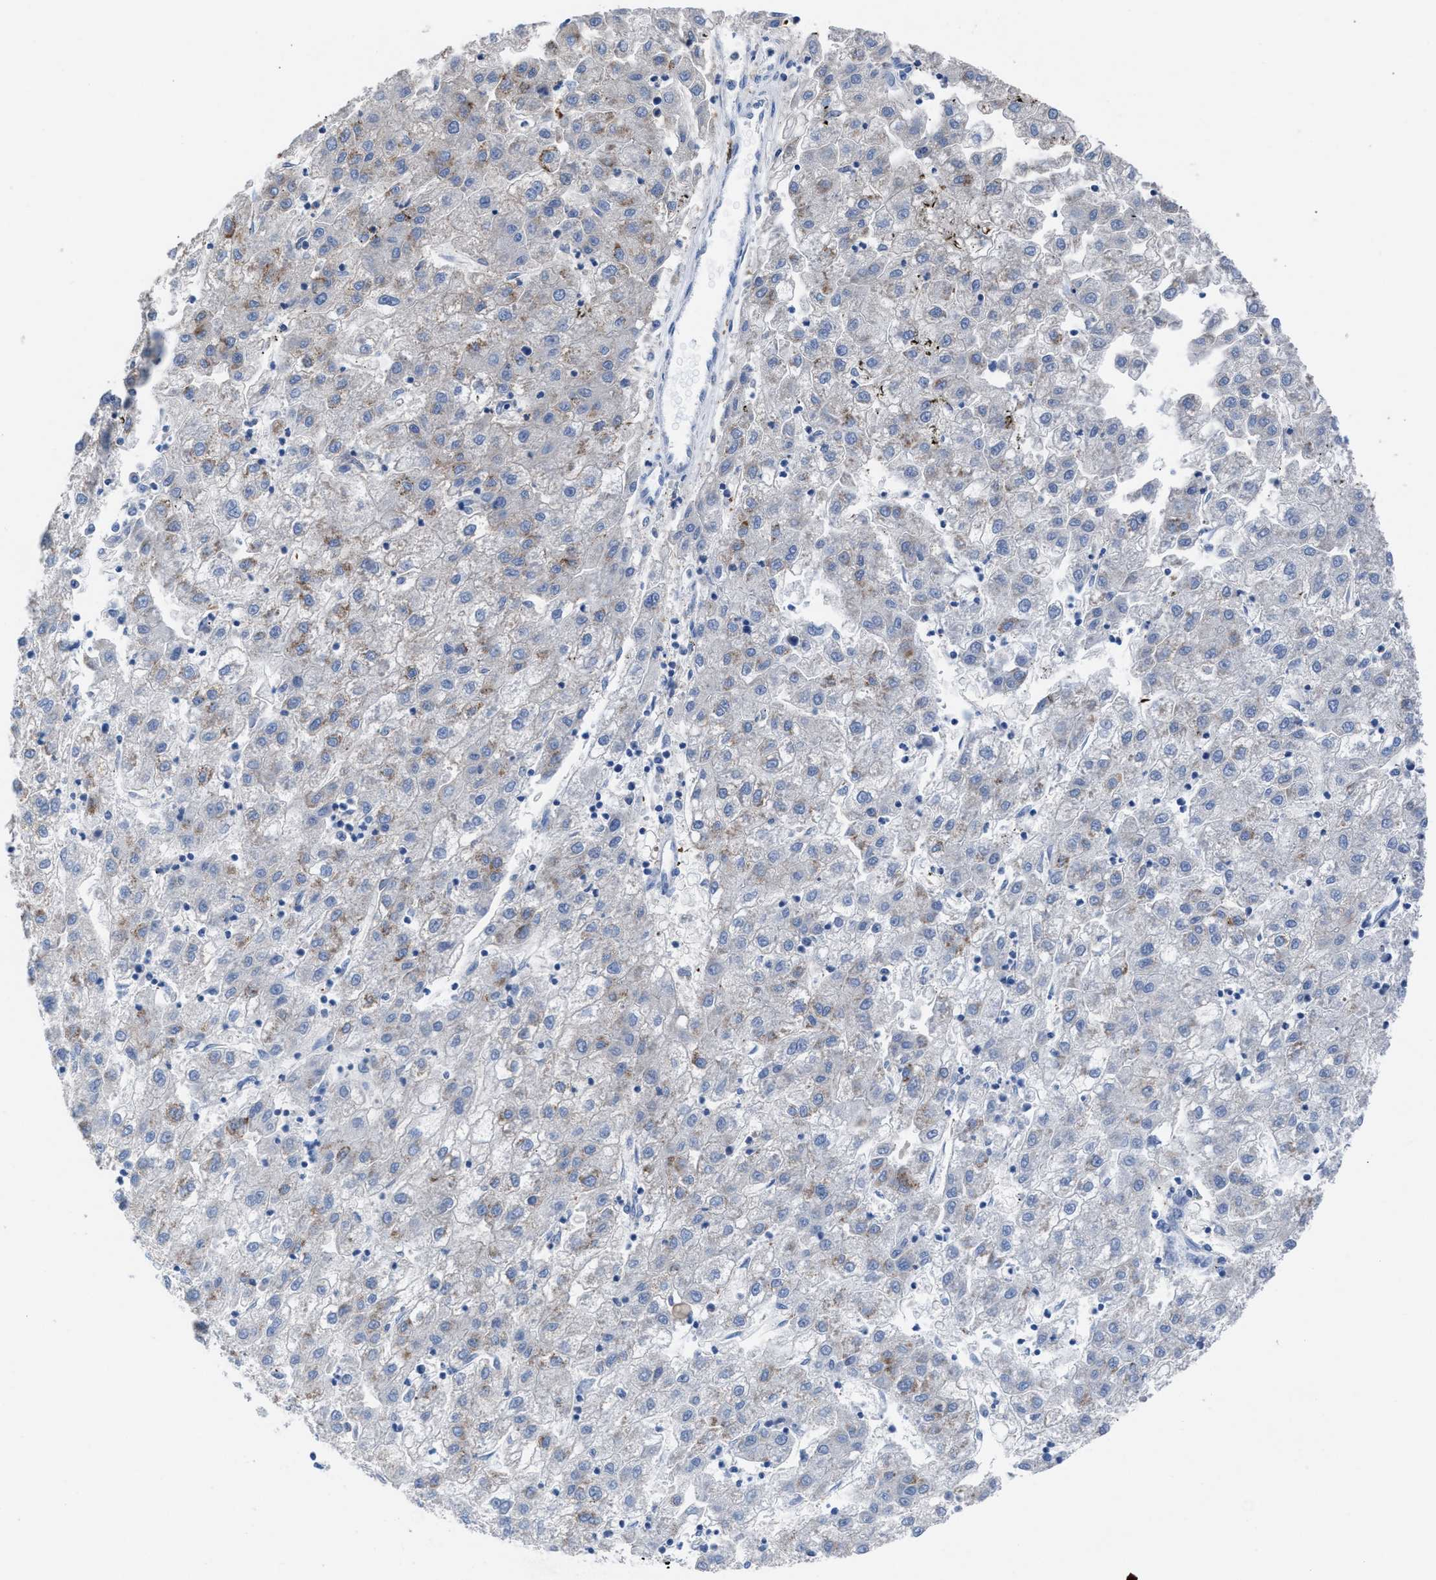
{"staining": {"intensity": "weak", "quantity": "<25%", "location": "cytoplasmic/membranous"}, "tissue": "liver cancer", "cell_type": "Tumor cells", "image_type": "cancer", "snomed": [{"axis": "morphology", "description": "Carcinoma, Hepatocellular, NOS"}, {"axis": "topography", "description": "Liver"}], "caption": "High magnification brightfield microscopy of liver hepatocellular carcinoma stained with DAB (brown) and counterstained with hematoxylin (blue): tumor cells show no significant positivity.", "gene": "SLC47A1", "patient": {"sex": "male", "age": 72}}